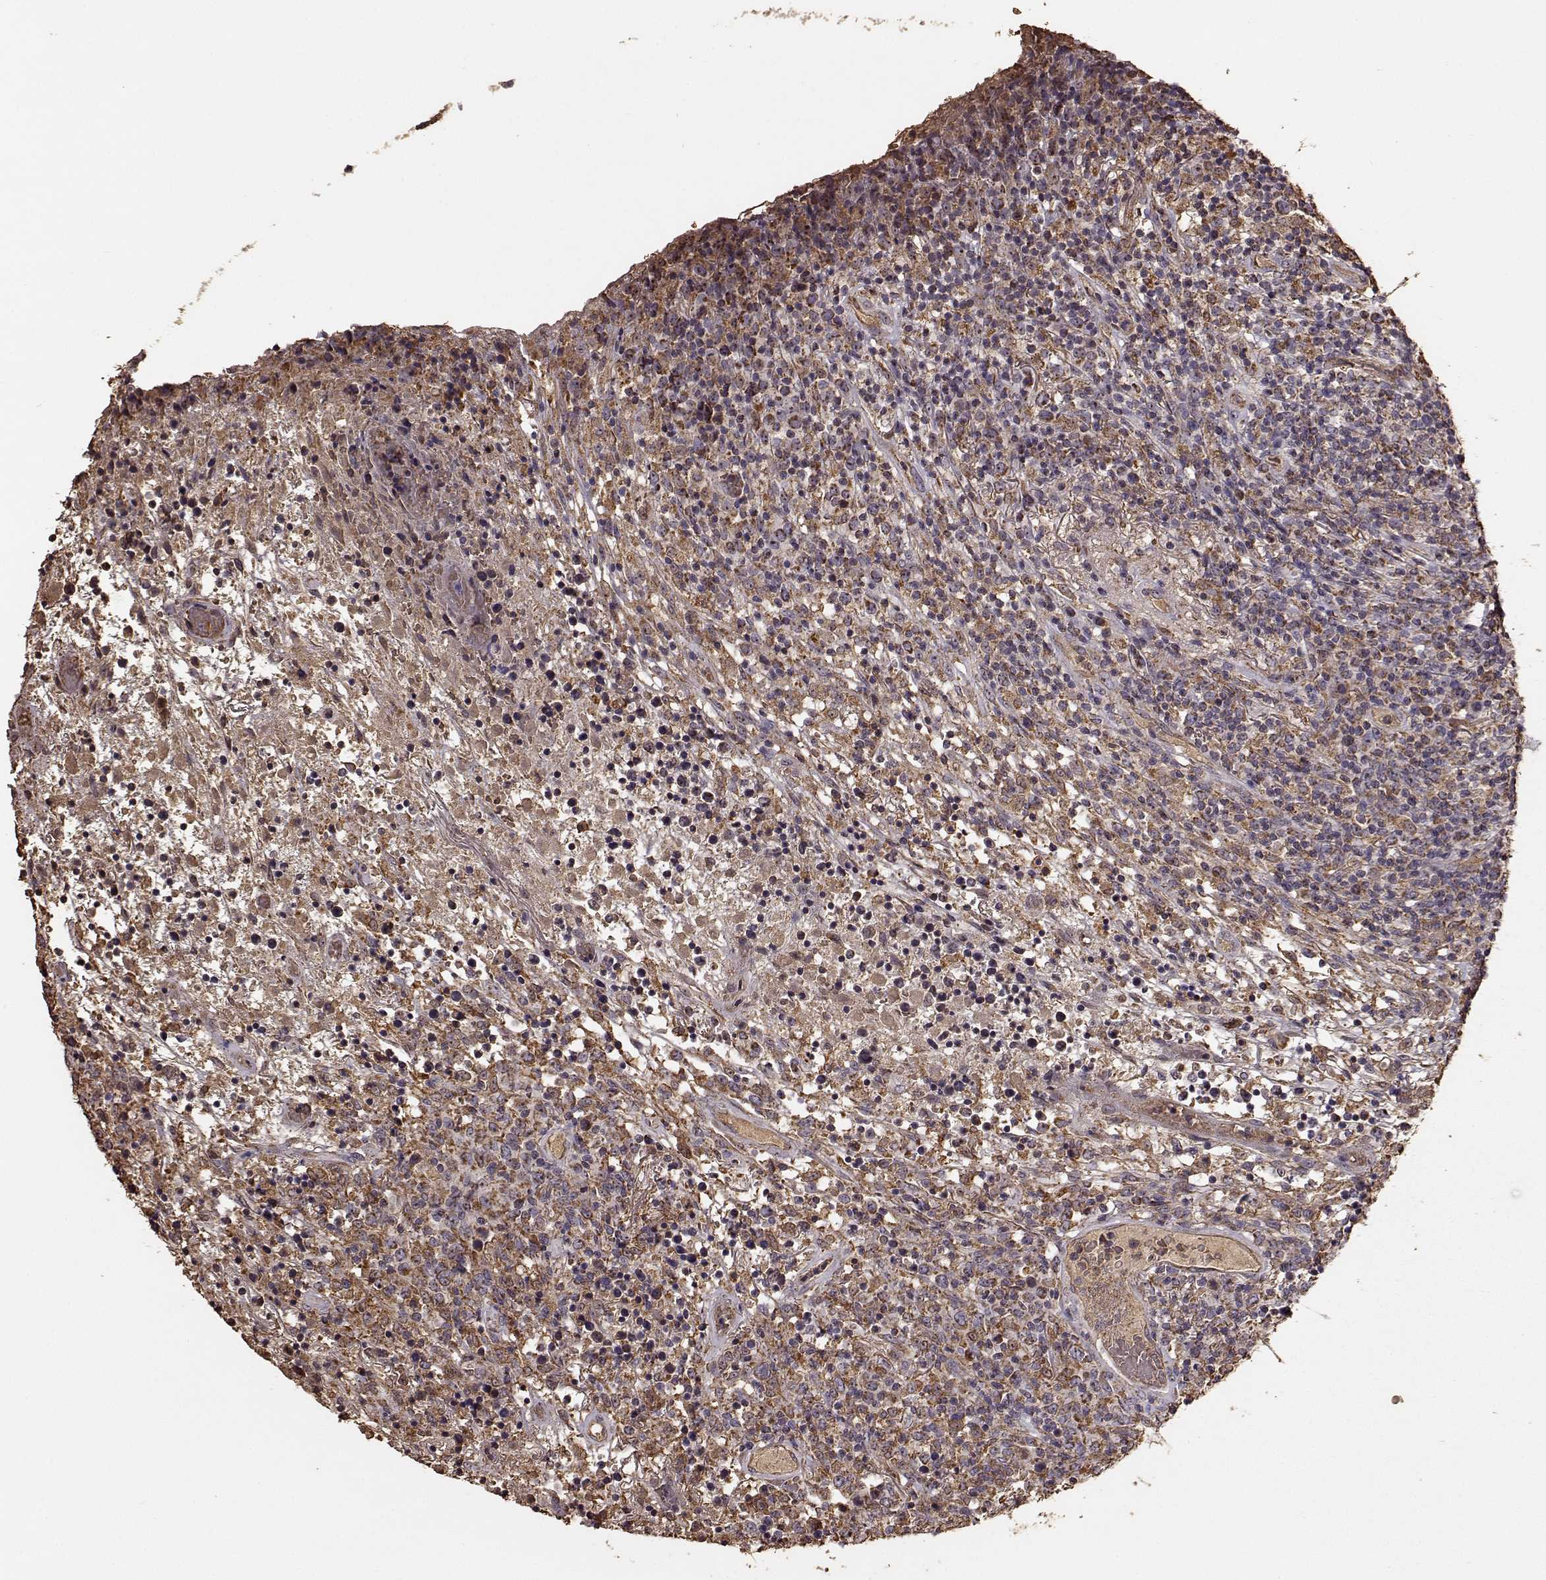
{"staining": {"intensity": "moderate", "quantity": "25%-75%", "location": "cytoplasmic/membranous"}, "tissue": "lymphoma", "cell_type": "Tumor cells", "image_type": "cancer", "snomed": [{"axis": "morphology", "description": "Malignant lymphoma, non-Hodgkin's type, High grade"}, {"axis": "topography", "description": "Lung"}], "caption": "Moderate cytoplasmic/membranous protein expression is seen in about 25%-75% of tumor cells in high-grade malignant lymphoma, non-Hodgkin's type.", "gene": "PTGES2", "patient": {"sex": "male", "age": 79}}